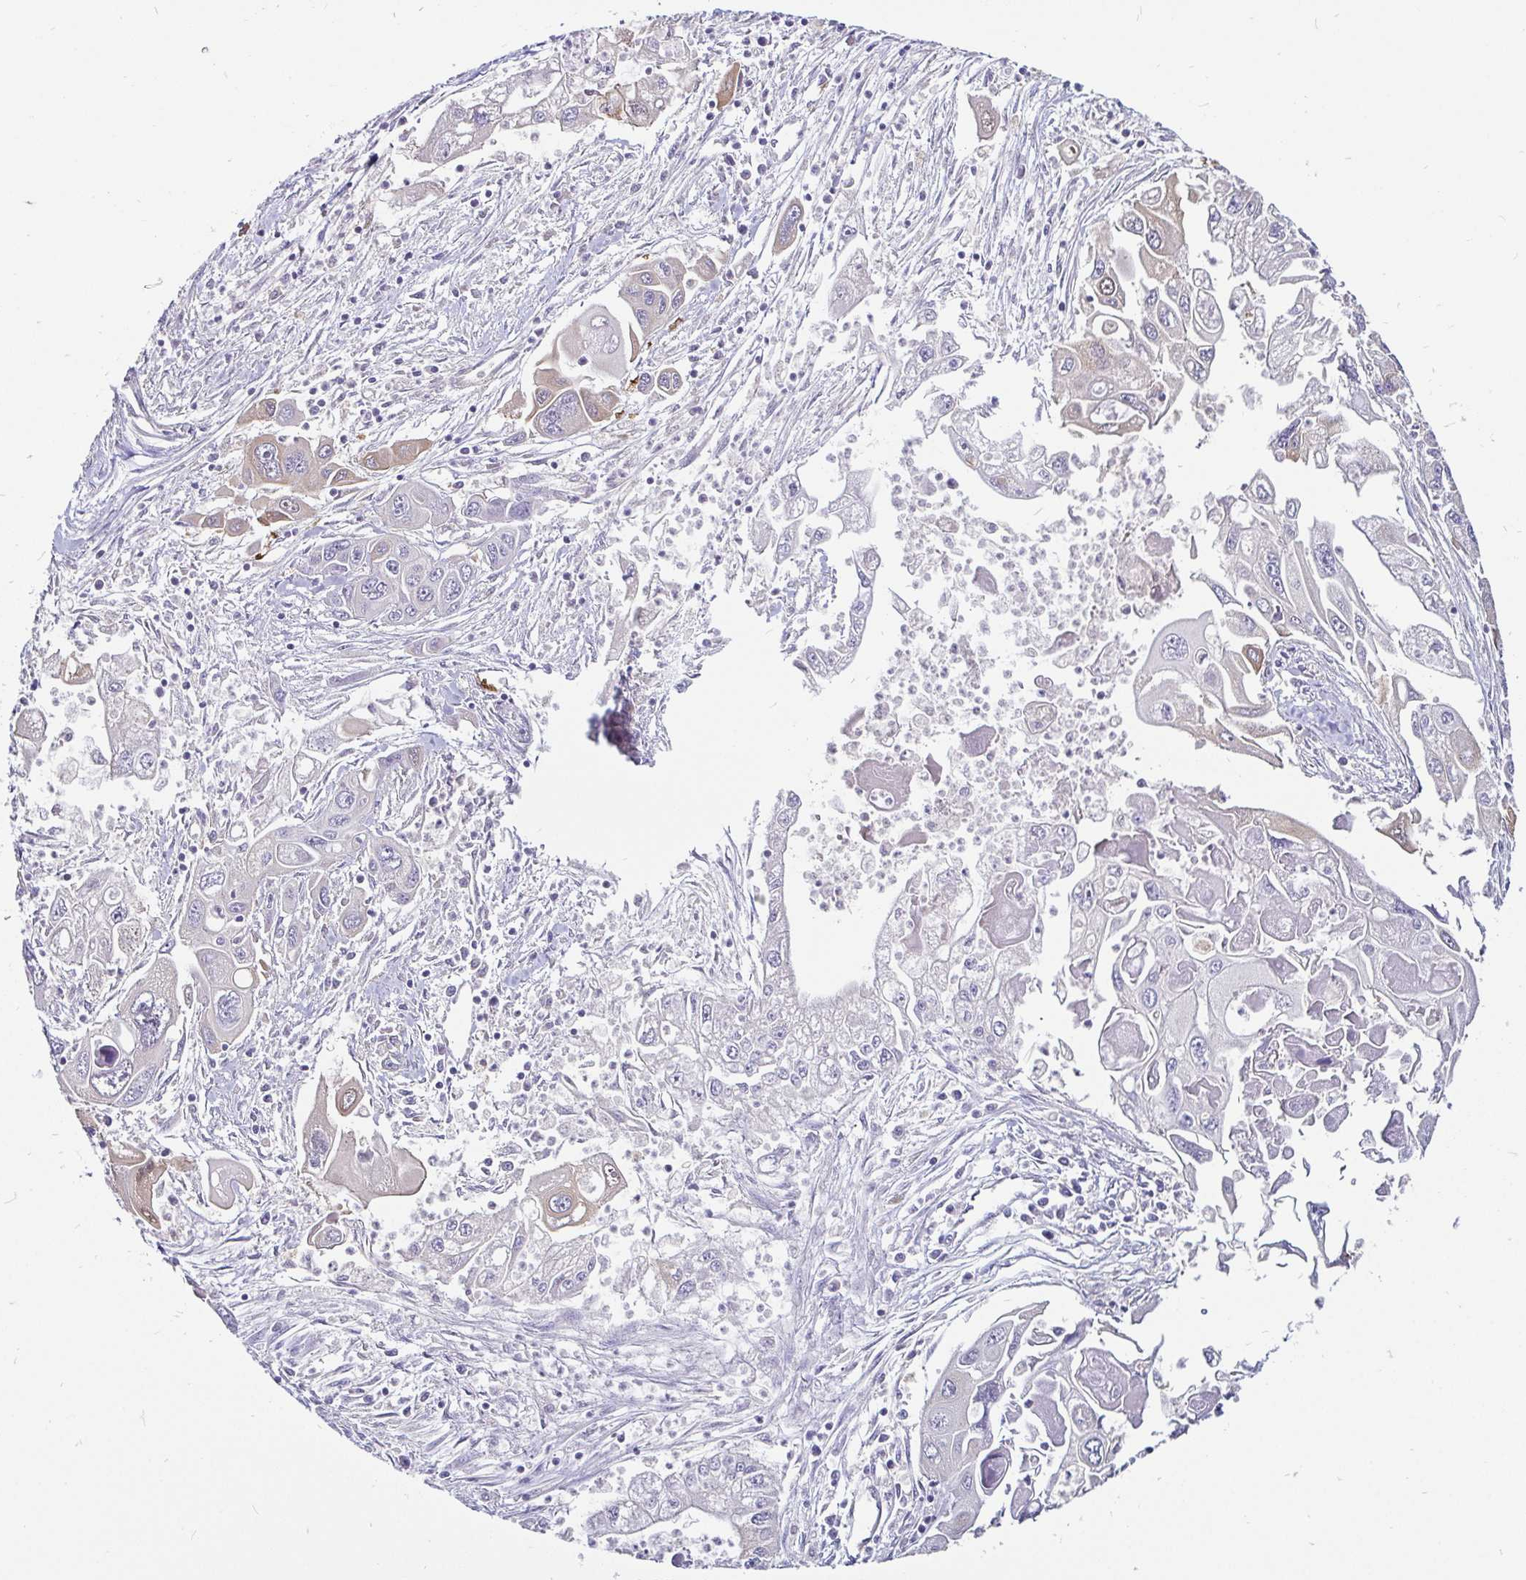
{"staining": {"intensity": "negative", "quantity": "none", "location": "none"}, "tissue": "pancreatic cancer", "cell_type": "Tumor cells", "image_type": "cancer", "snomed": [{"axis": "morphology", "description": "Adenocarcinoma, NOS"}, {"axis": "topography", "description": "Pancreas"}], "caption": "IHC of human adenocarcinoma (pancreatic) shows no expression in tumor cells.", "gene": "ADAMTS6", "patient": {"sex": "male", "age": 70}}